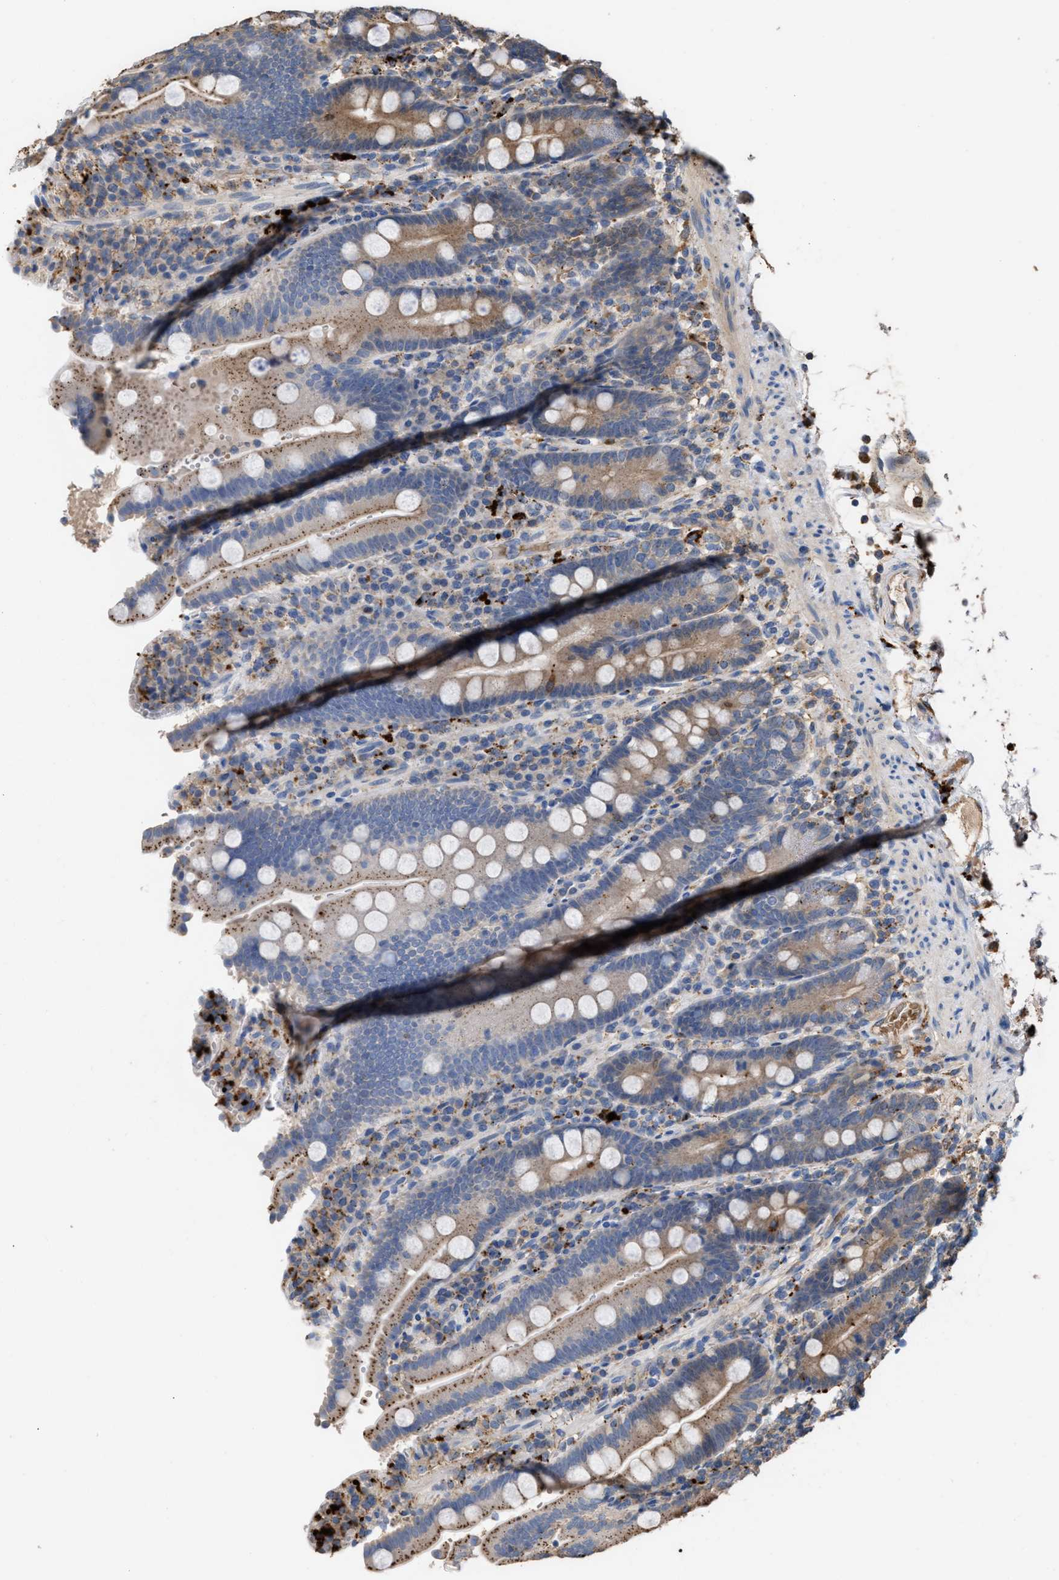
{"staining": {"intensity": "moderate", "quantity": ">75%", "location": "cytoplasmic/membranous"}, "tissue": "duodenum", "cell_type": "Glandular cells", "image_type": "normal", "snomed": [{"axis": "morphology", "description": "Normal tissue, NOS"}, {"axis": "topography", "description": "Small intestine, NOS"}], "caption": "Duodenum stained with DAB immunohistochemistry reveals medium levels of moderate cytoplasmic/membranous expression in approximately >75% of glandular cells. (Brightfield microscopy of DAB IHC at high magnification).", "gene": "ELMO3", "patient": {"sex": "female", "age": 71}}